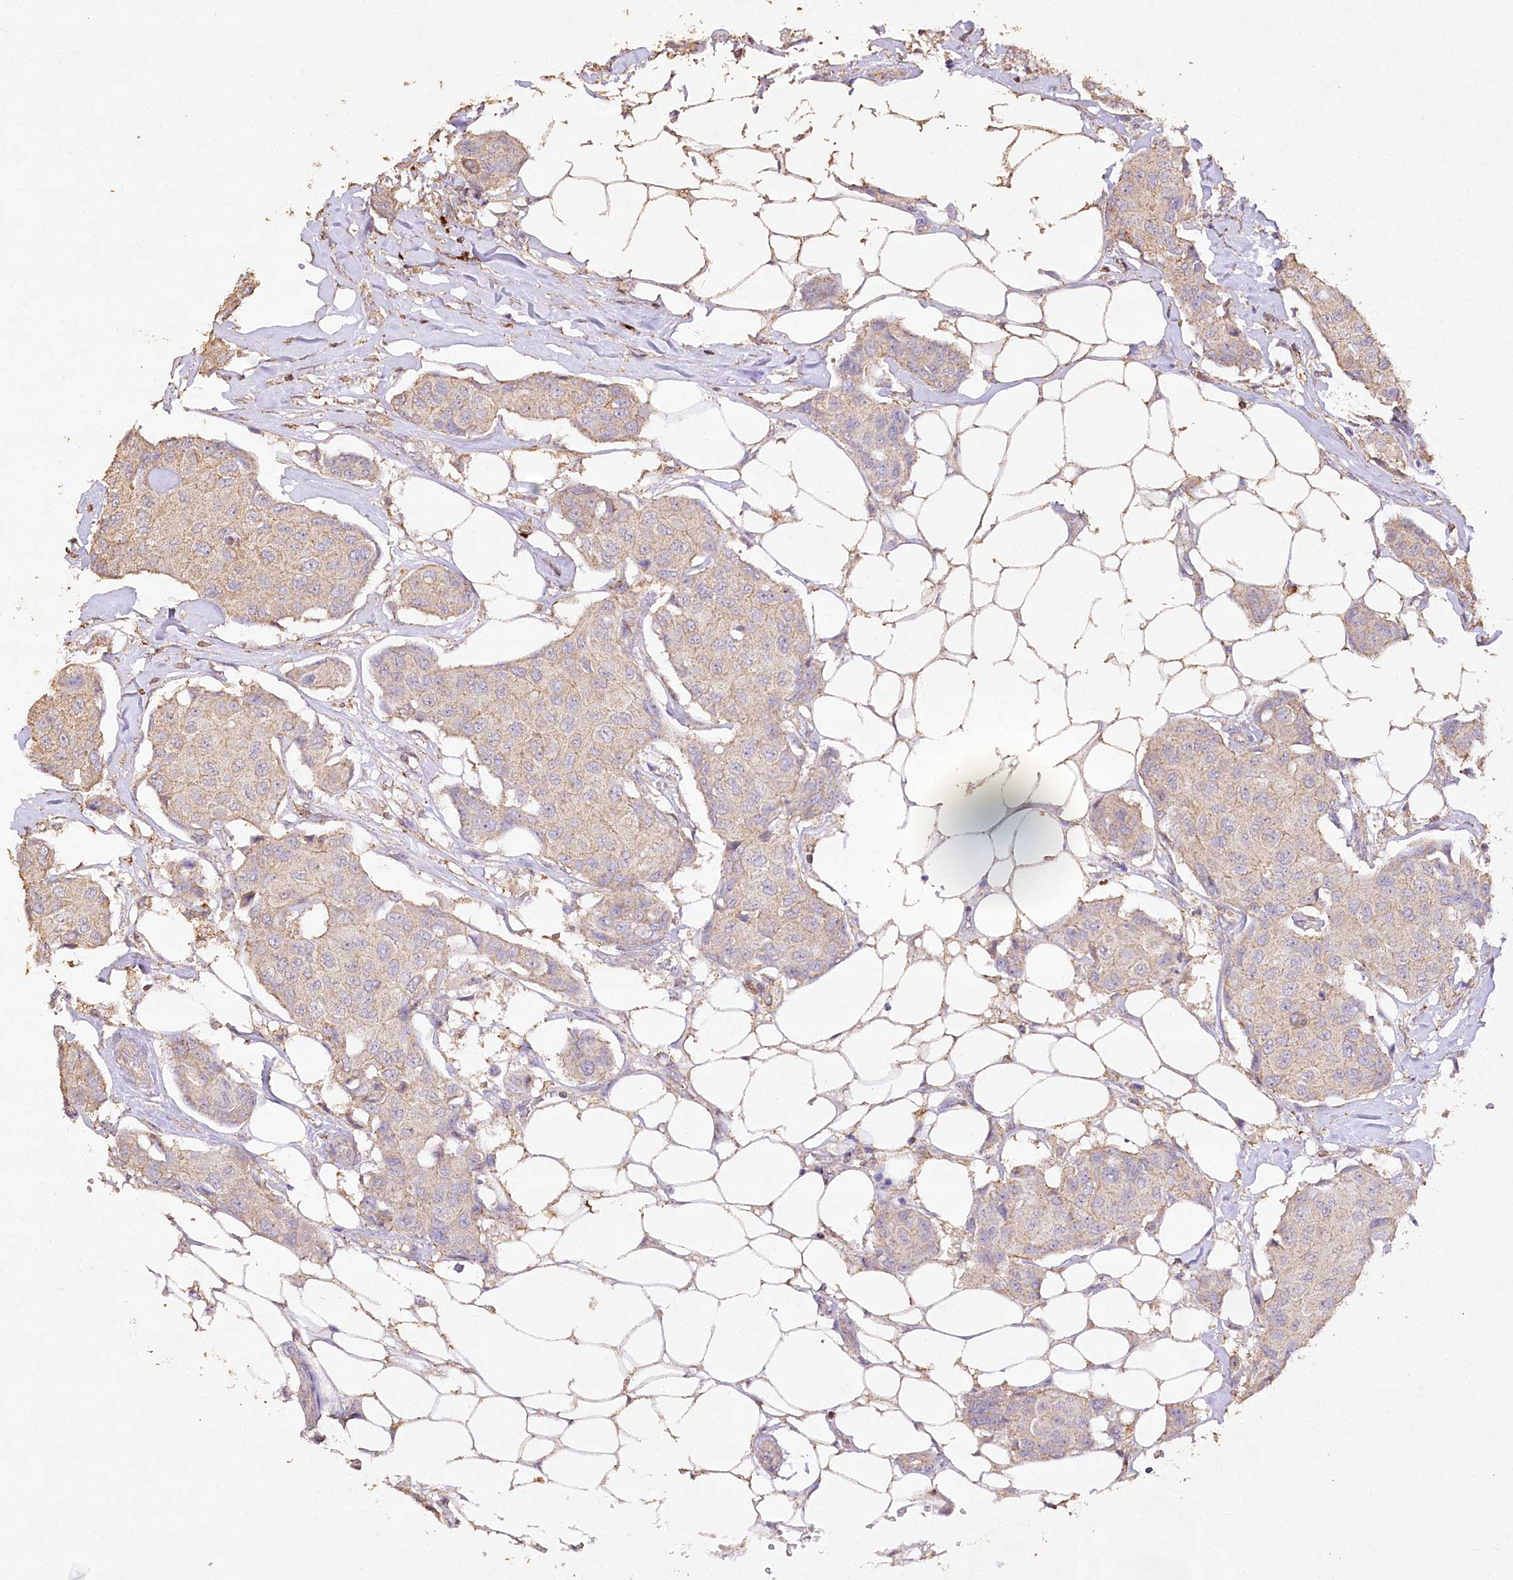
{"staining": {"intensity": "weak", "quantity": ">75%", "location": "cytoplasmic/membranous"}, "tissue": "breast cancer", "cell_type": "Tumor cells", "image_type": "cancer", "snomed": [{"axis": "morphology", "description": "Duct carcinoma"}, {"axis": "topography", "description": "Breast"}], "caption": "Approximately >75% of tumor cells in intraductal carcinoma (breast) exhibit weak cytoplasmic/membranous protein staining as visualized by brown immunohistochemical staining.", "gene": "IREB2", "patient": {"sex": "female", "age": 80}}